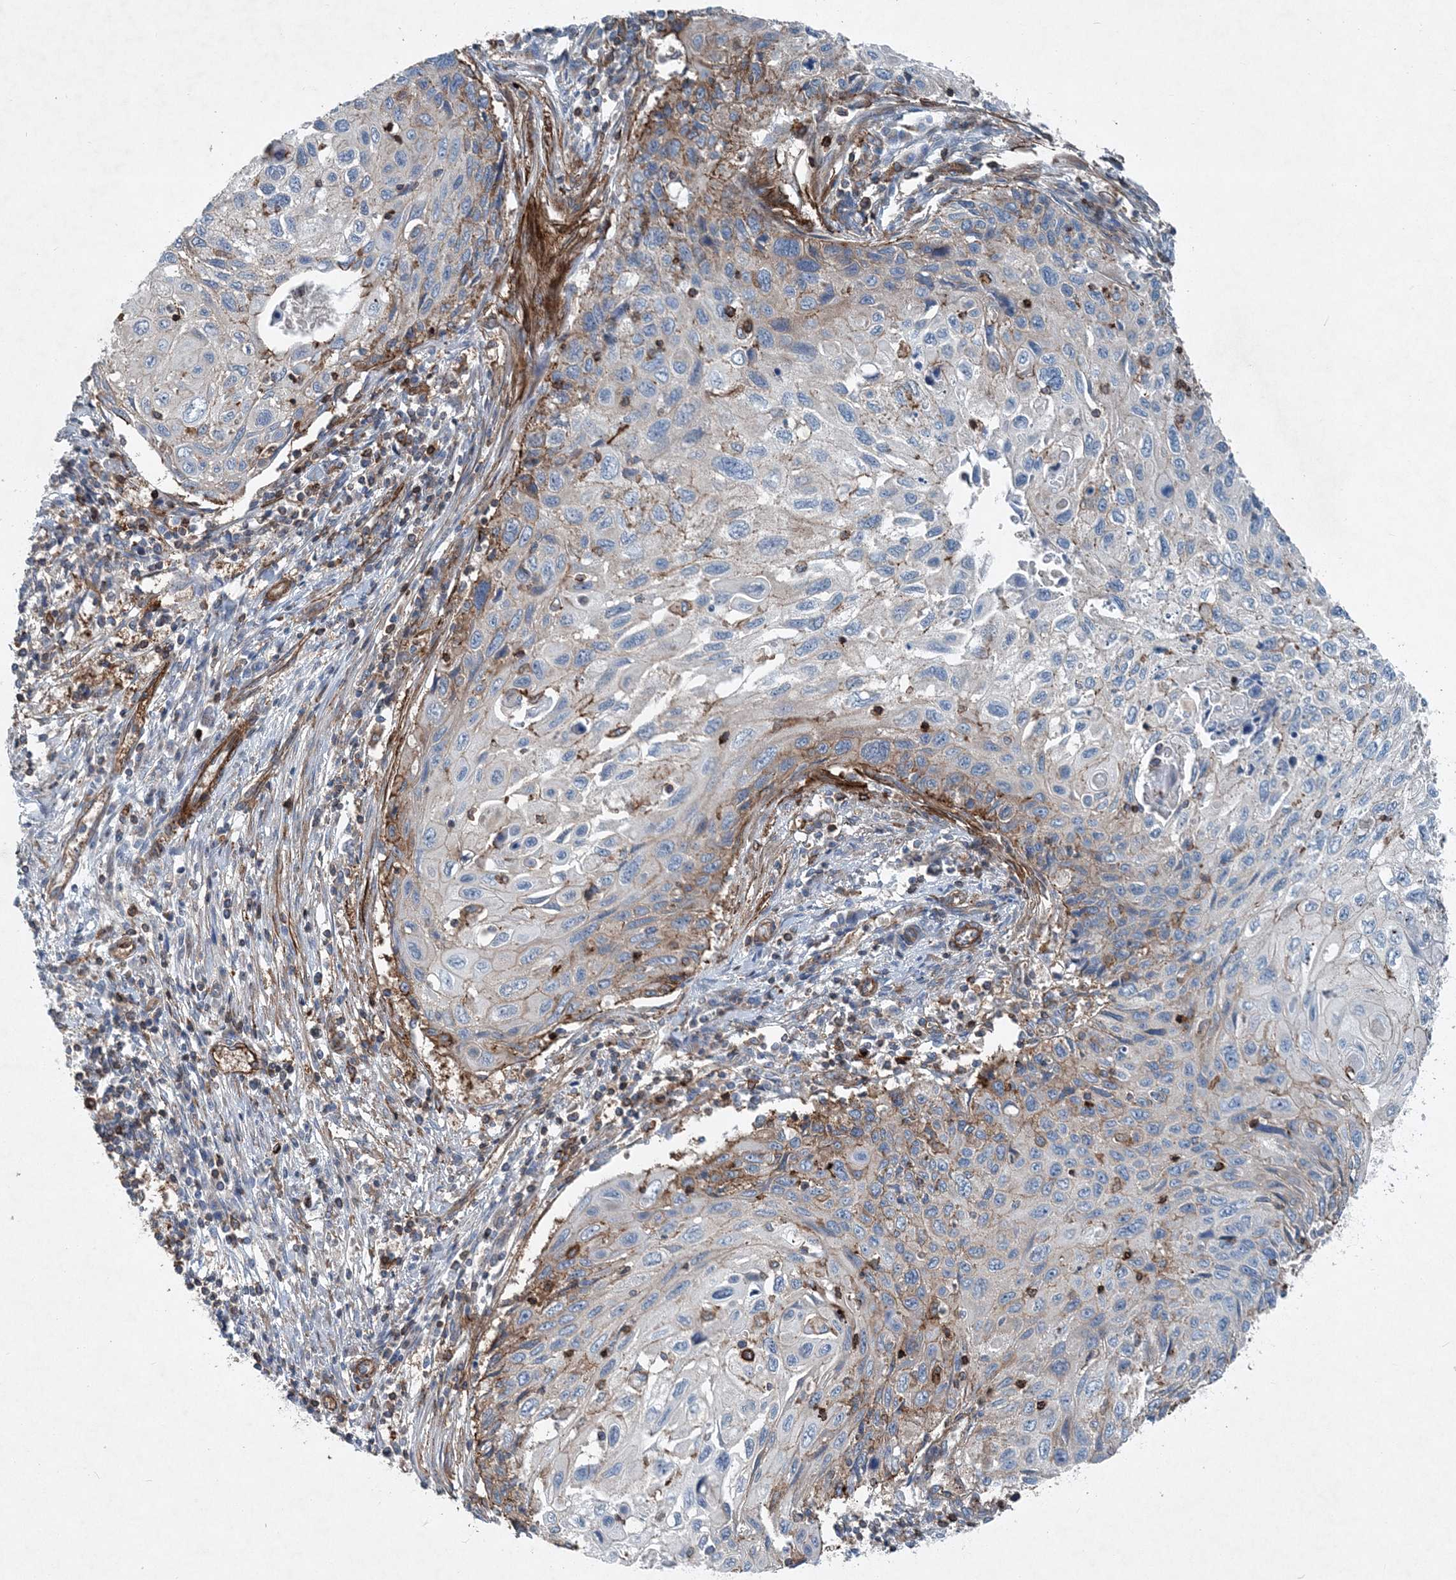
{"staining": {"intensity": "moderate", "quantity": "<25%", "location": "cytoplasmic/membranous"}, "tissue": "cervical cancer", "cell_type": "Tumor cells", "image_type": "cancer", "snomed": [{"axis": "morphology", "description": "Squamous cell carcinoma, NOS"}, {"axis": "topography", "description": "Cervix"}], "caption": "Cervical squamous cell carcinoma was stained to show a protein in brown. There is low levels of moderate cytoplasmic/membranous expression in about <25% of tumor cells.", "gene": "DGUOK", "patient": {"sex": "female", "age": 70}}